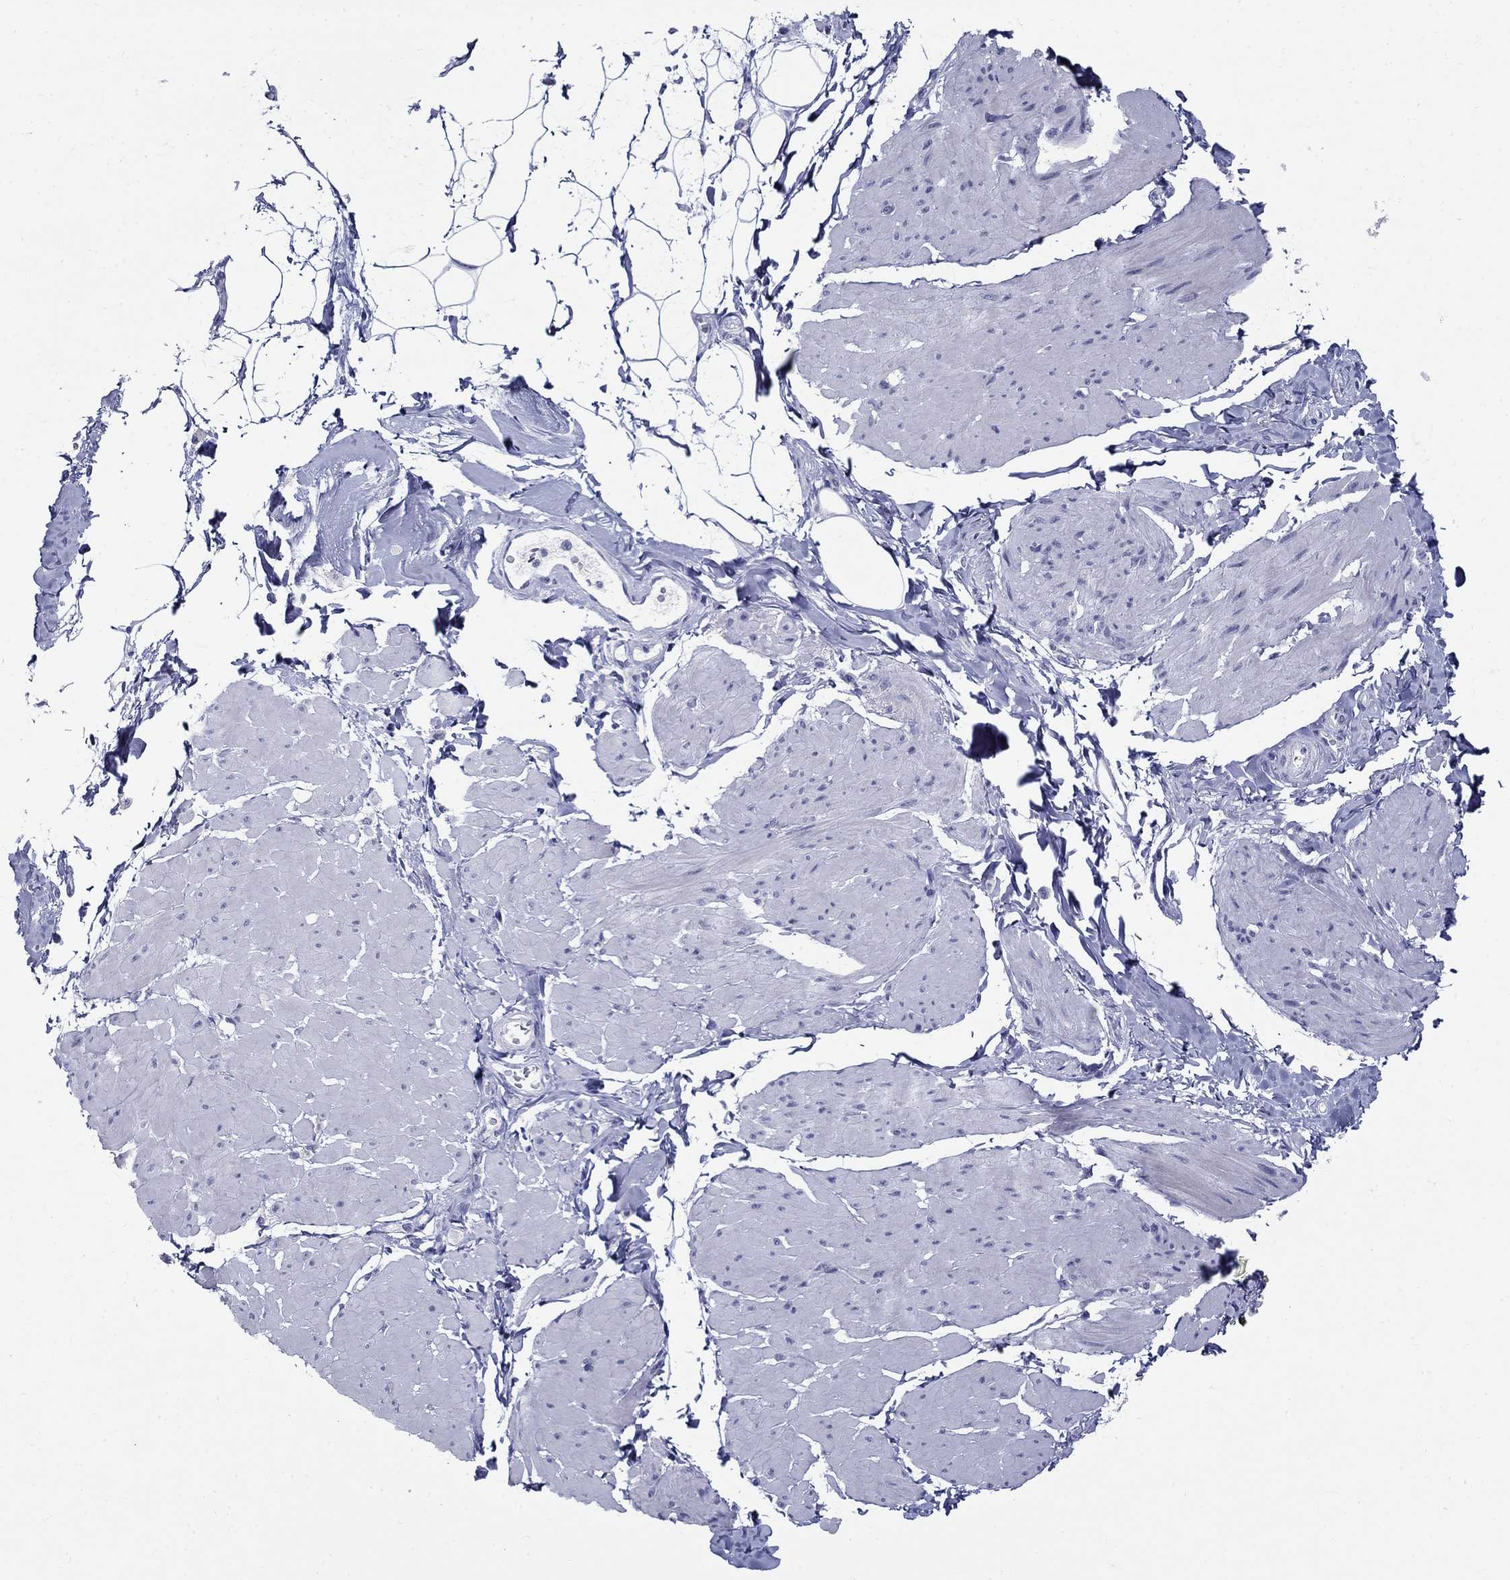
{"staining": {"intensity": "negative", "quantity": "none", "location": "none"}, "tissue": "smooth muscle", "cell_type": "Smooth muscle cells", "image_type": "normal", "snomed": [{"axis": "morphology", "description": "Normal tissue, NOS"}, {"axis": "topography", "description": "Adipose tissue"}, {"axis": "topography", "description": "Smooth muscle"}, {"axis": "topography", "description": "Peripheral nerve tissue"}], "caption": "This photomicrograph is of unremarkable smooth muscle stained with IHC to label a protein in brown with the nuclei are counter-stained blue. There is no staining in smooth muscle cells. (DAB (3,3'-diaminobenzidine) IHC, high magnification).", "gene": "C4orf19", "patient": {"sex": "male", "age": 83}}